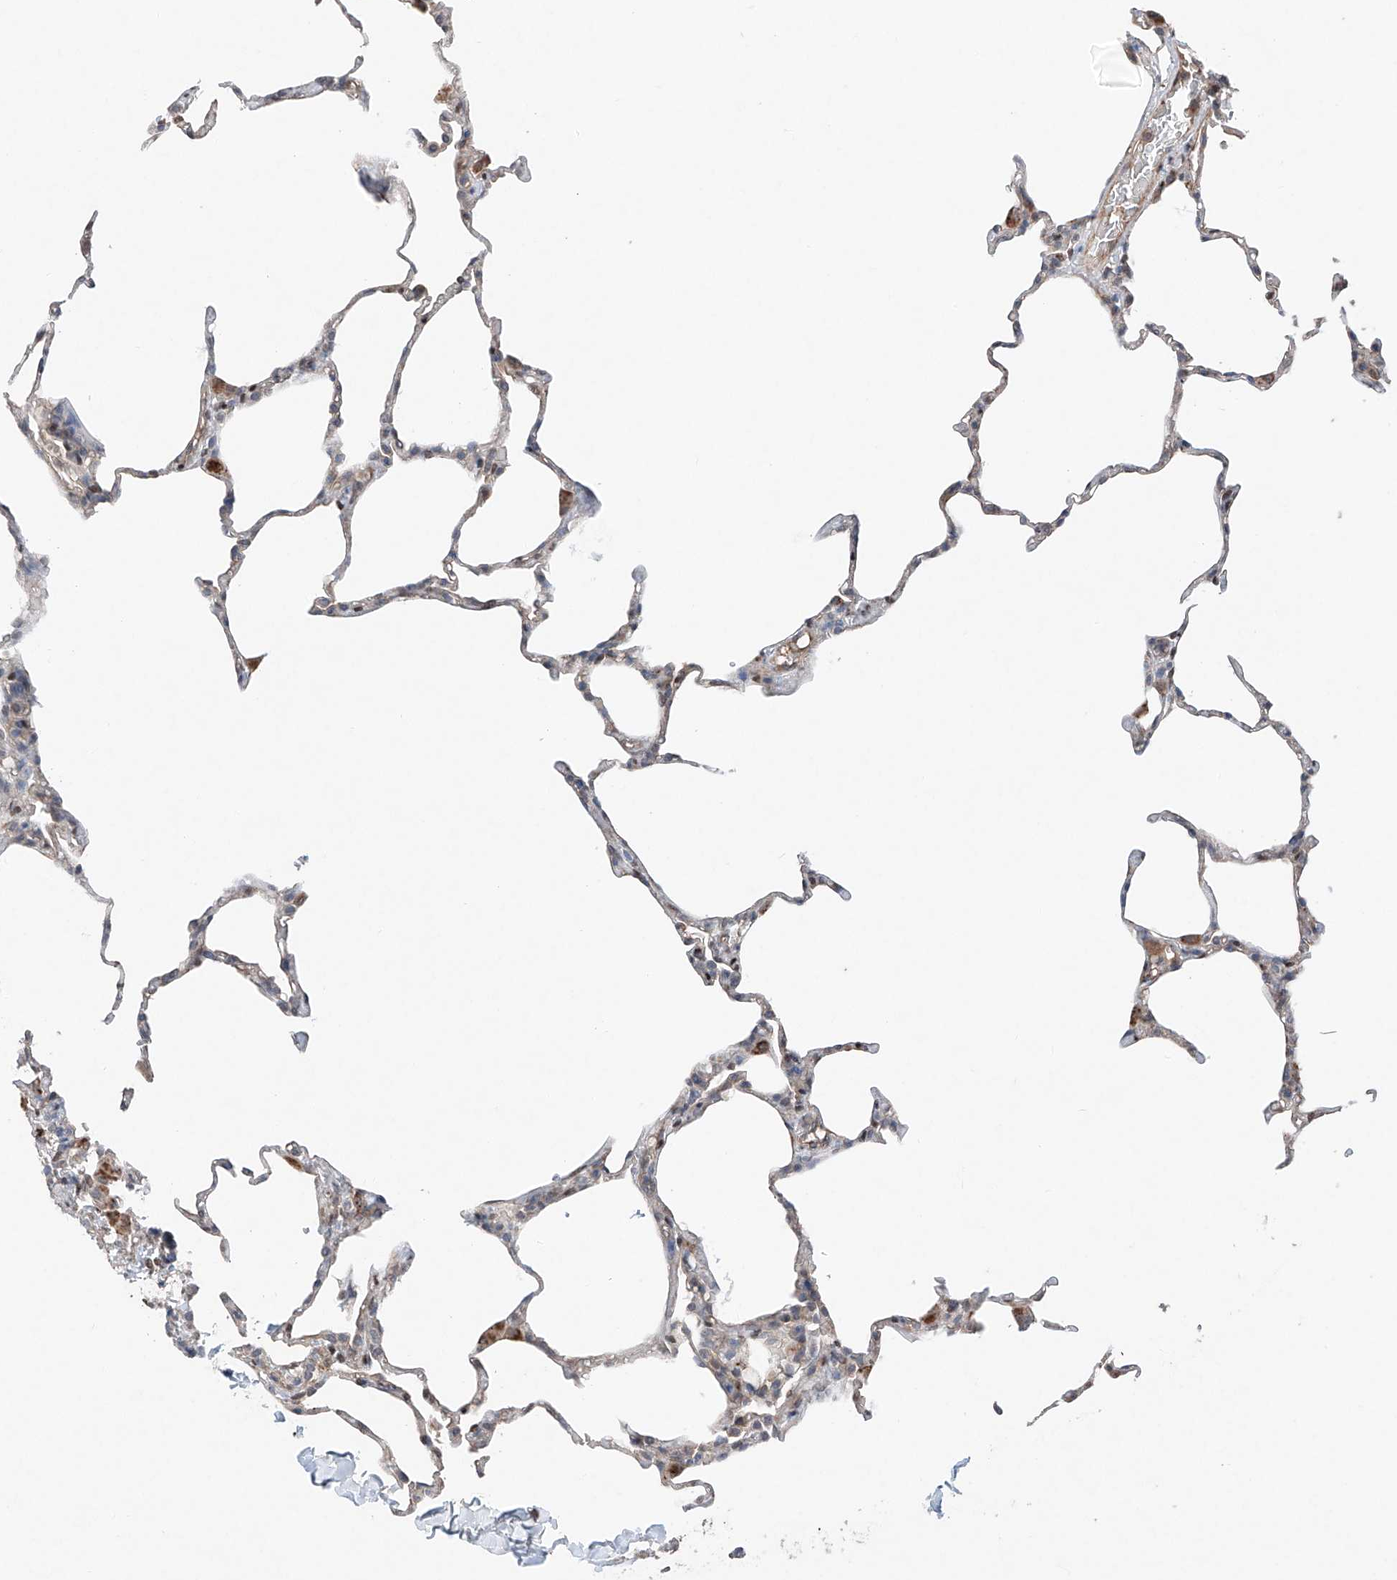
{"staining": {"intensity": "strong", "quantity": "<25%", "location": "nuclear"}, "tissue": "lung", "cell_type": "Alveolar cells", "image_type": "normal", "snomed": [{"axis": "morphology", "description": "Normal tissue, NOS"}, {"axis": "topography", "description": "Lung"}], "caption": "Immunohistochemistry (IHC) (DAB (3,3'-diaminobenzidine)) staining of unremarkable lung exhibits strong nuclear protein expression in about <25% of alveolar cells.", "gene": "TBX4", "patient": {"sex": "male", "age": 20}}